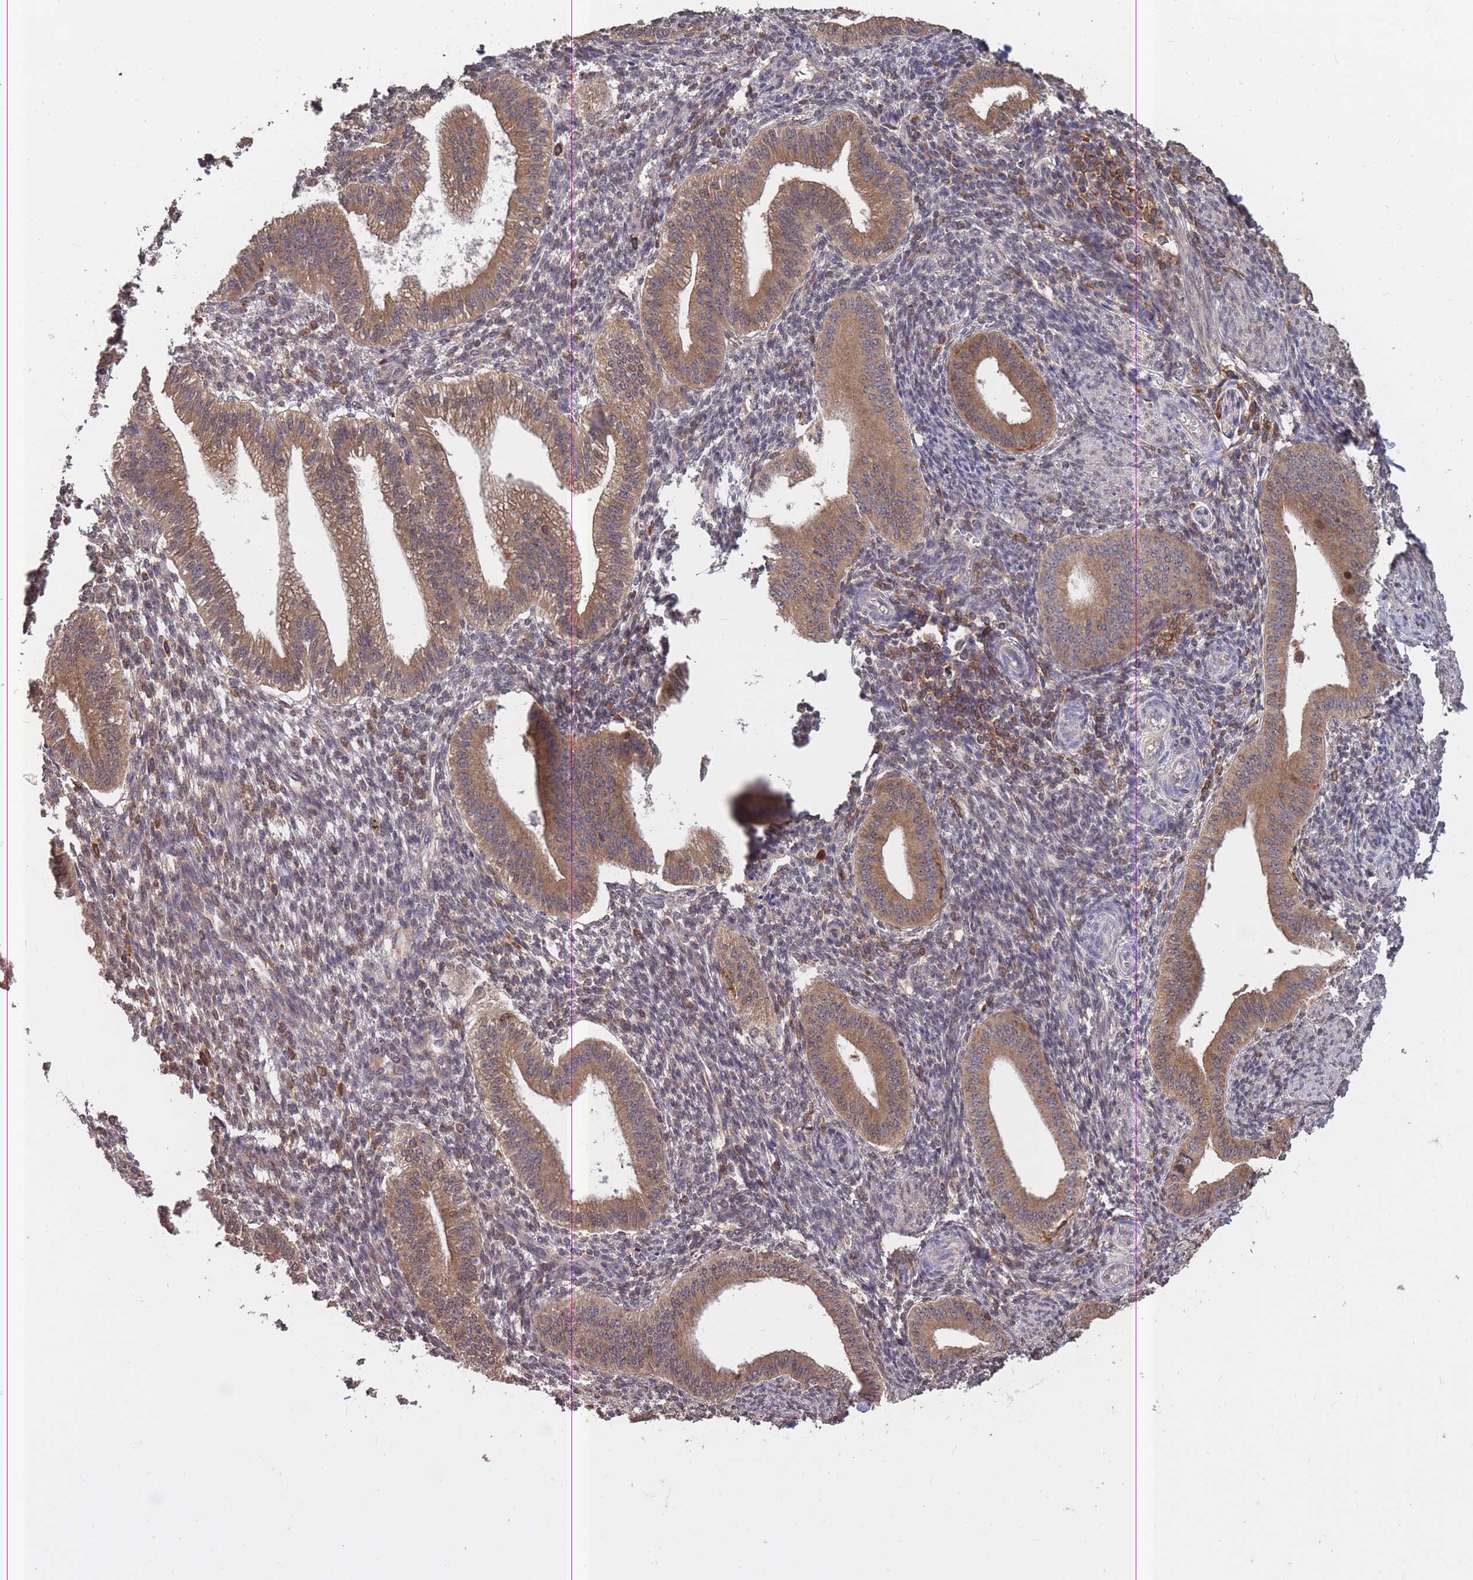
{"staining": {"intensity": "moderate", "quantity": "<25%", "location": "cytoplasmic/membranous"}, "tissue": "endometrium", "cell_type": "Cells in endometrial stroma", "image_type": "normal", "snomed": [{"axis": "morphology", "description": "Normal tissue, NOS"}, {"axis": "topography", "description": "Endometrium"}], "caption": "Normal endometrium exhibits moderate cytoplasmic/membranous expression in about <25% of cells in endometrial stroma, visualized by immunohistochemistry.", "gene": "GMIP", "patient": {"sex": "female", "age": 34}}